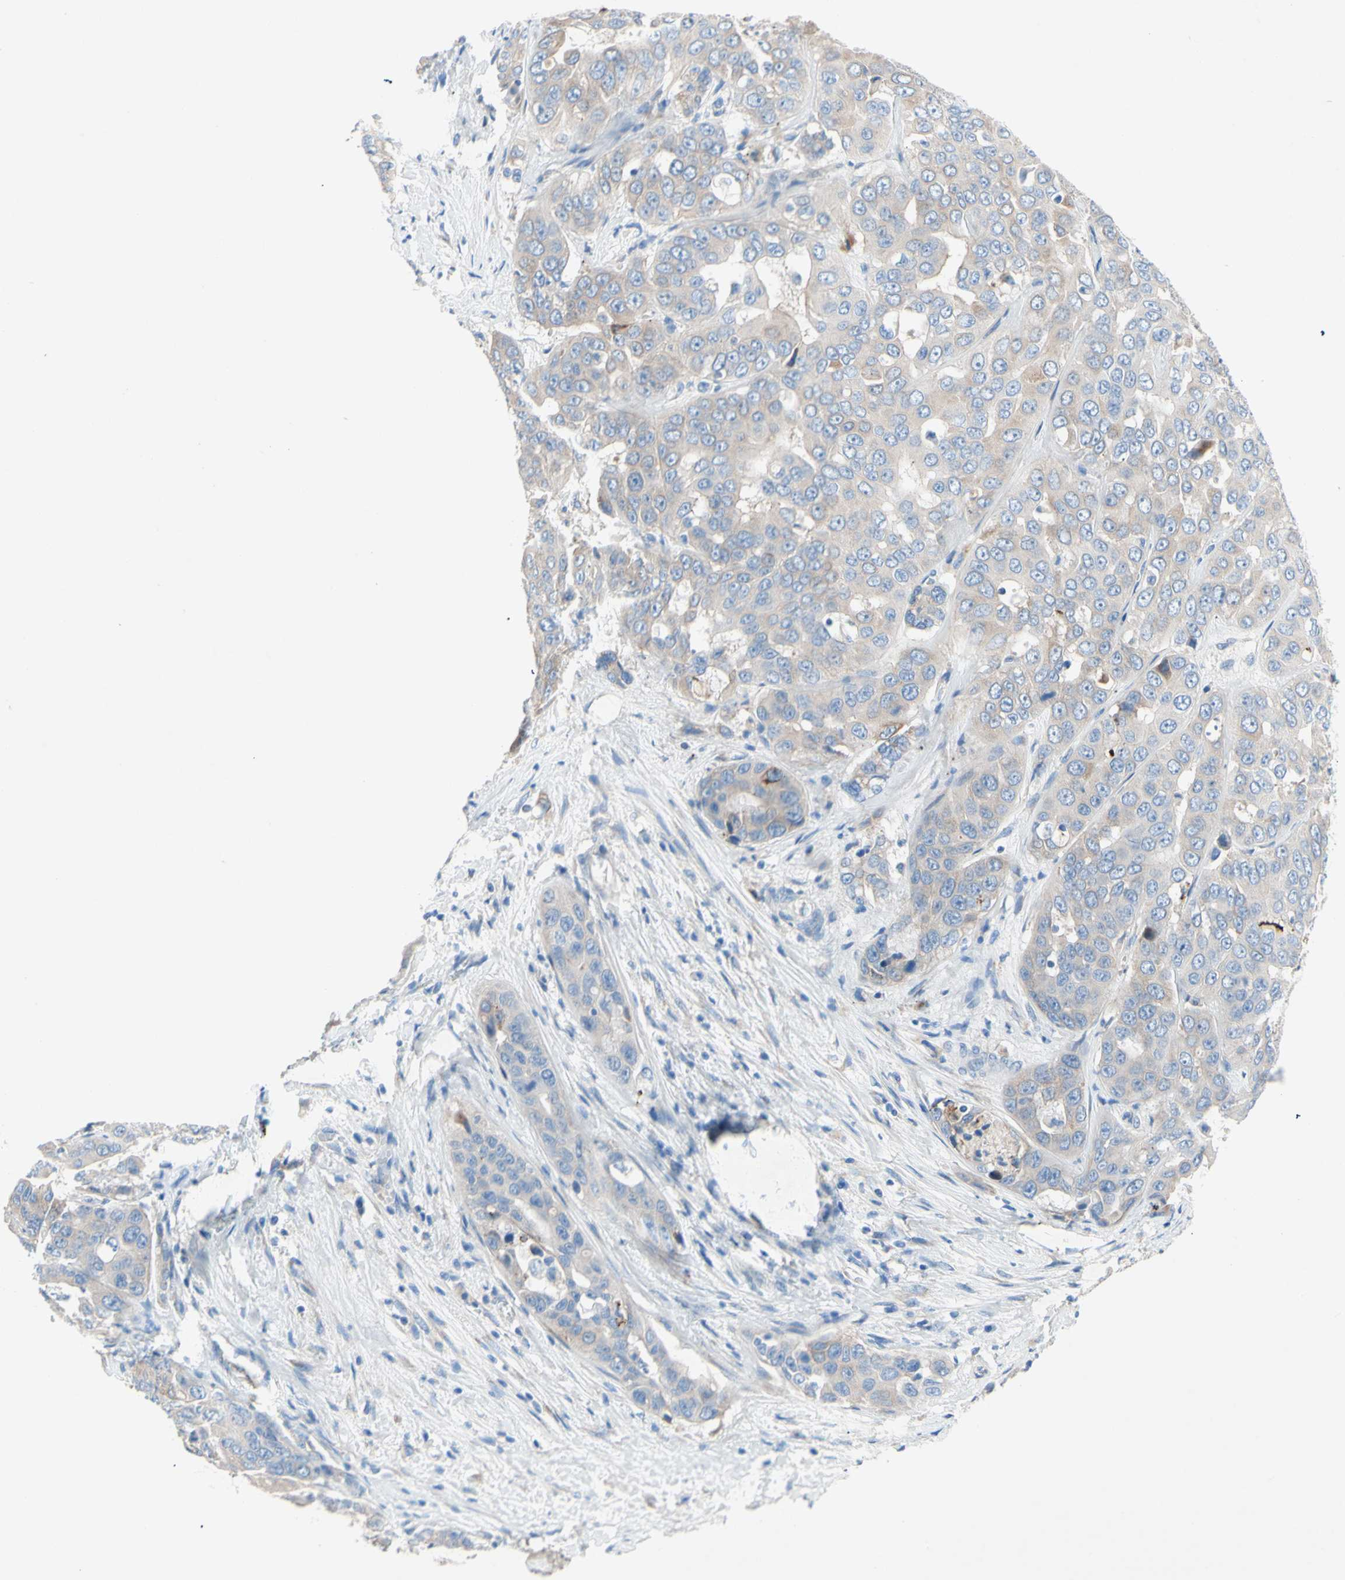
{"staining": {"intensity": "weak", "quantity": "<25%", "location": "cytoplasmic/membranous"}, "tissue": "liver cancer", "cell_type": "Tumor cells", "image_type": "cancer", "snomed": [{"axis": "morphology", "description": "Cholangiocarcinoma"}, {"axis": "topography", "description": "Liver"}], "caption": "IHC micrograph of human liver cholangiocarcinoma stained for a protein (brown), which reveals no expression in tumor cells.", "gene": "TMIGD2", "patient": {"sex": "female", "age": 52}}